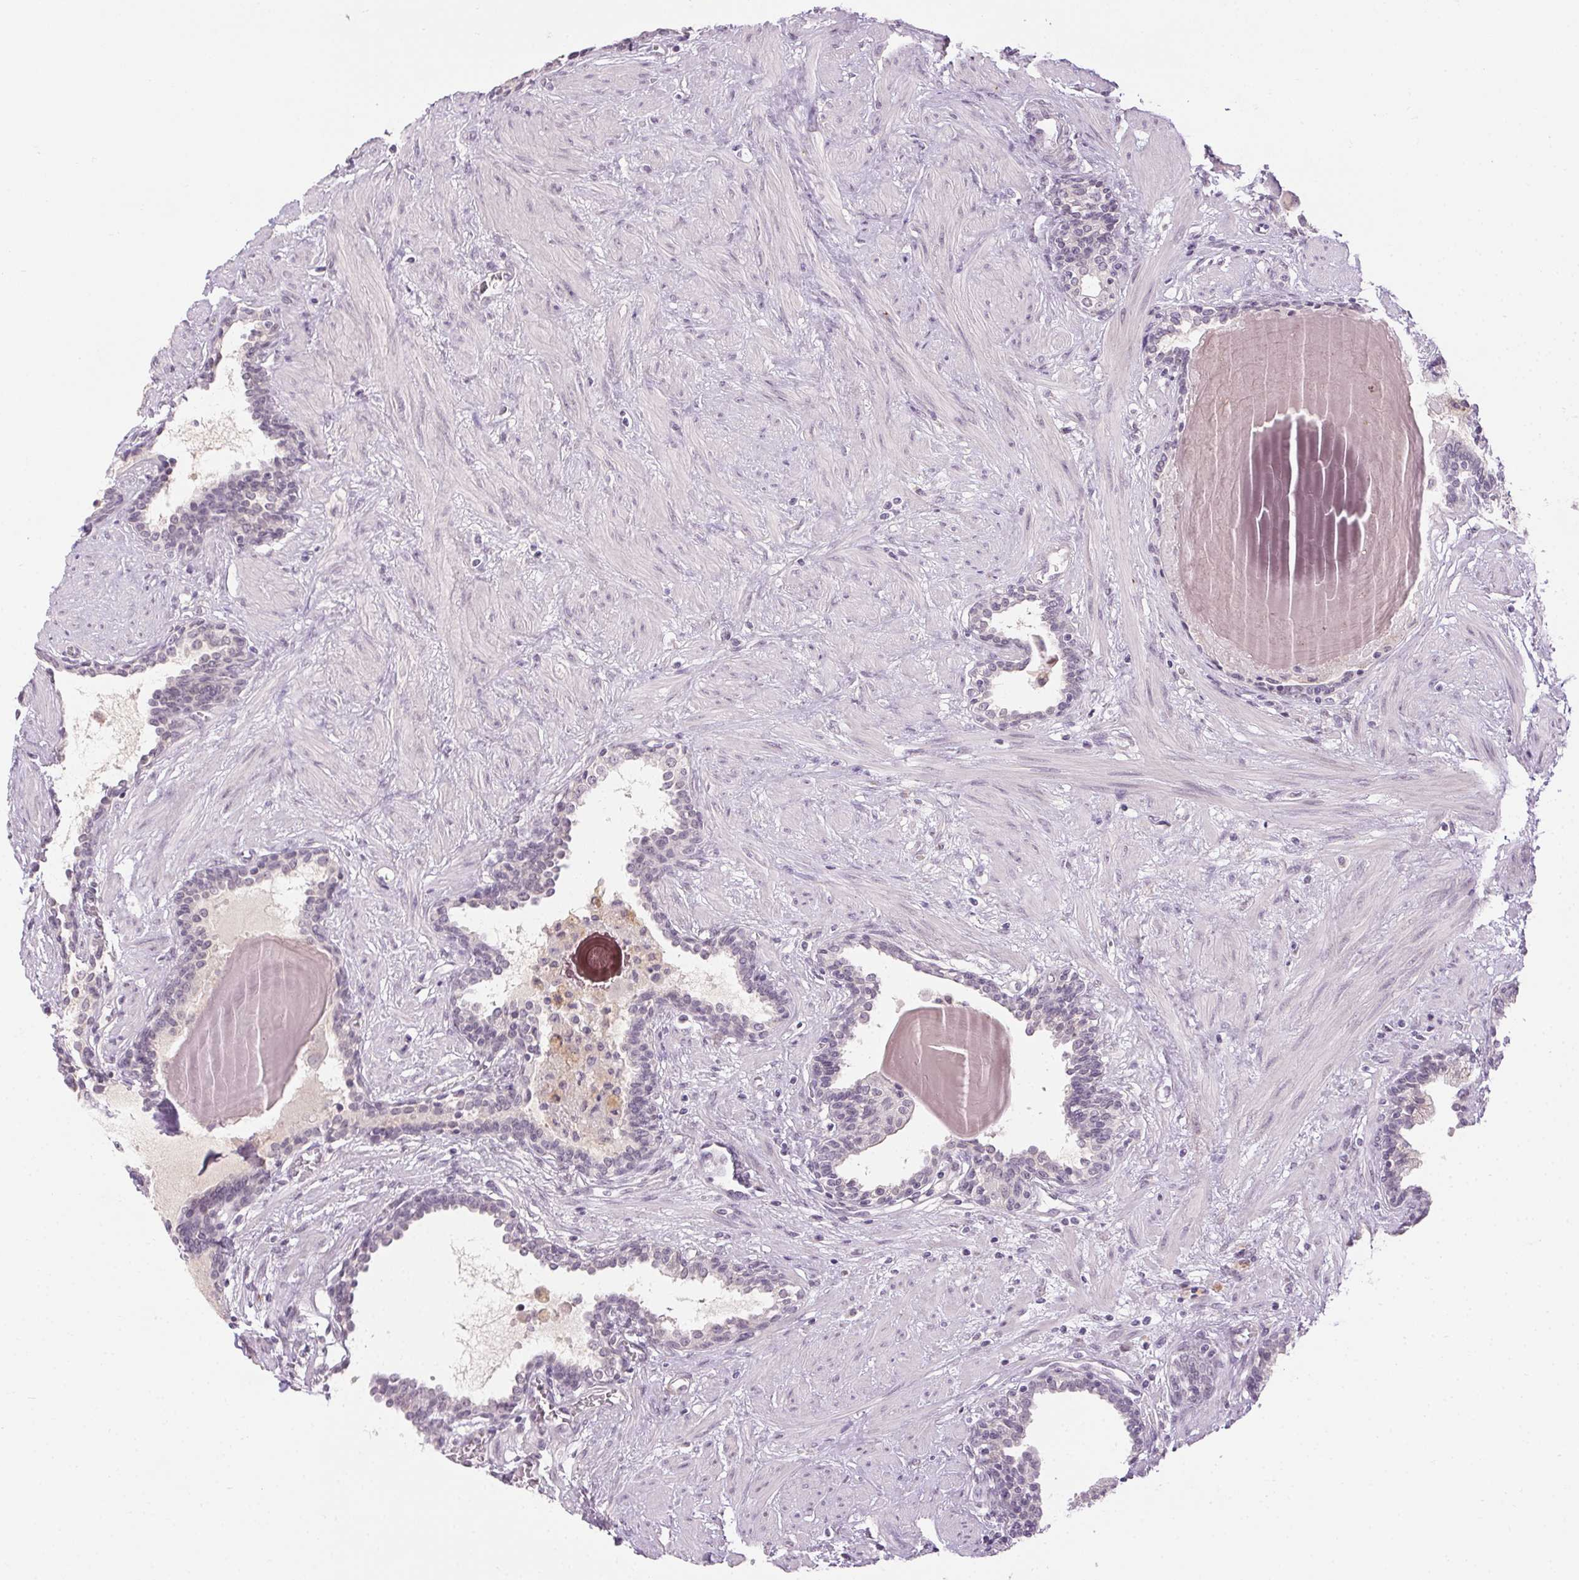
{"staining": {"intensity": "negative", "quantity": "none", "location": "none"}, "tissue": "prostate", "cell_type": "Glandular cells", "image_type": "normal", "snomed": [{"axis": "morphology", "description": "Normal tissue, NOS"}, {"axis": "topography", "description": "Prostate"}], "caption": "IHC of unremarkable human prostate exhibits no staining in glandular cells.", "gene": "FAM168A", "patient": {"sex": "male", "age": 55}}